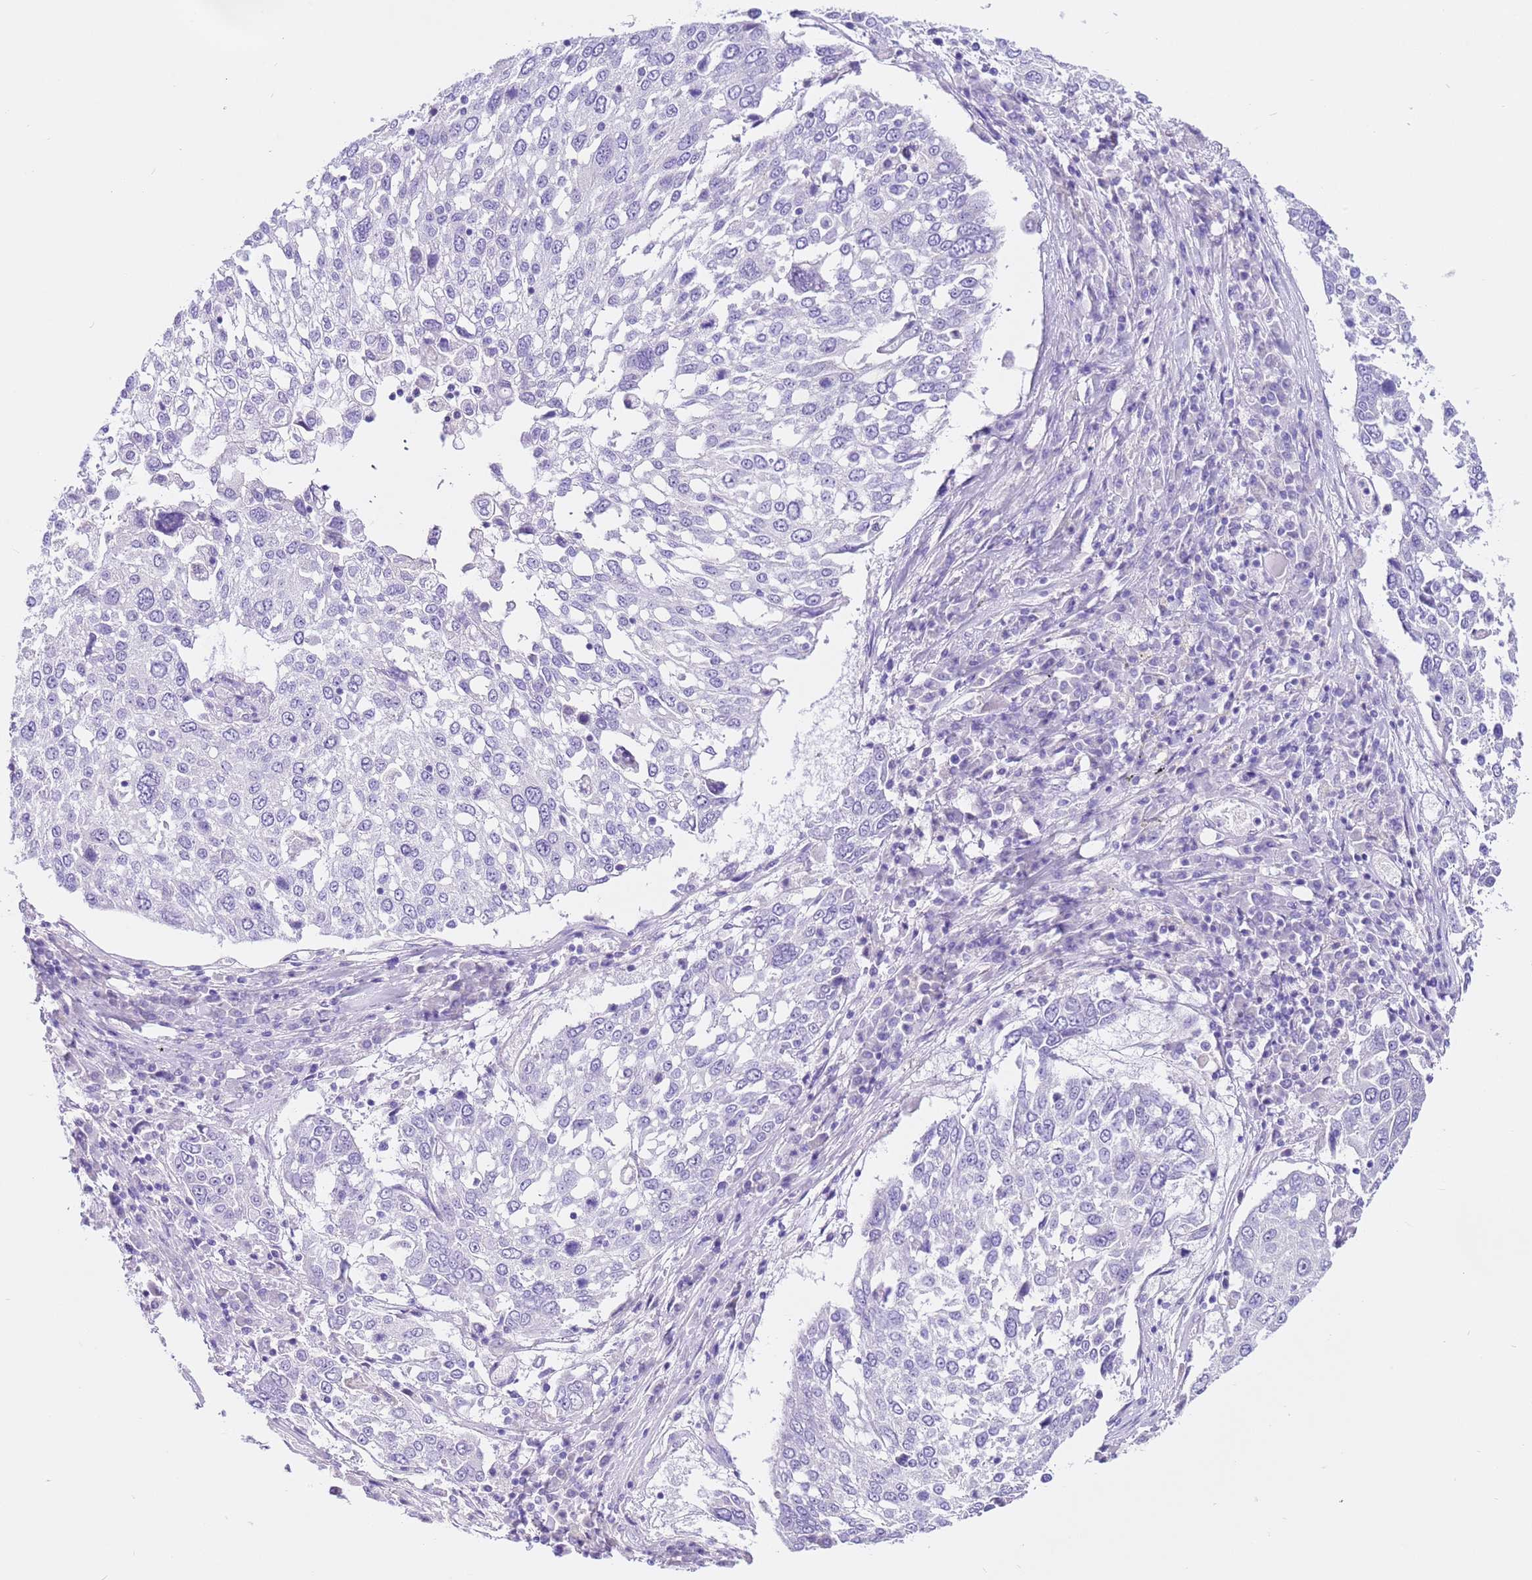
{"staining": {"intensity": "negative", "quantity": "none", "location": "none"}, "tissue": "lung cancer", "cell_type": "Tumor cells", "image_type": "cancer", "snomed": [{"axis": "morphology", "description": "Squamous cell carcinoma, NOS"}, {"axis": "topography", "description": "Lung"}], "caption": "Immunohistochemical staining of human squamous cell carcinoma (lung) exhibits no significant staining in tumor cells.", "gene": "CPB1", "patient": {"sex": "male", "age": 65}}